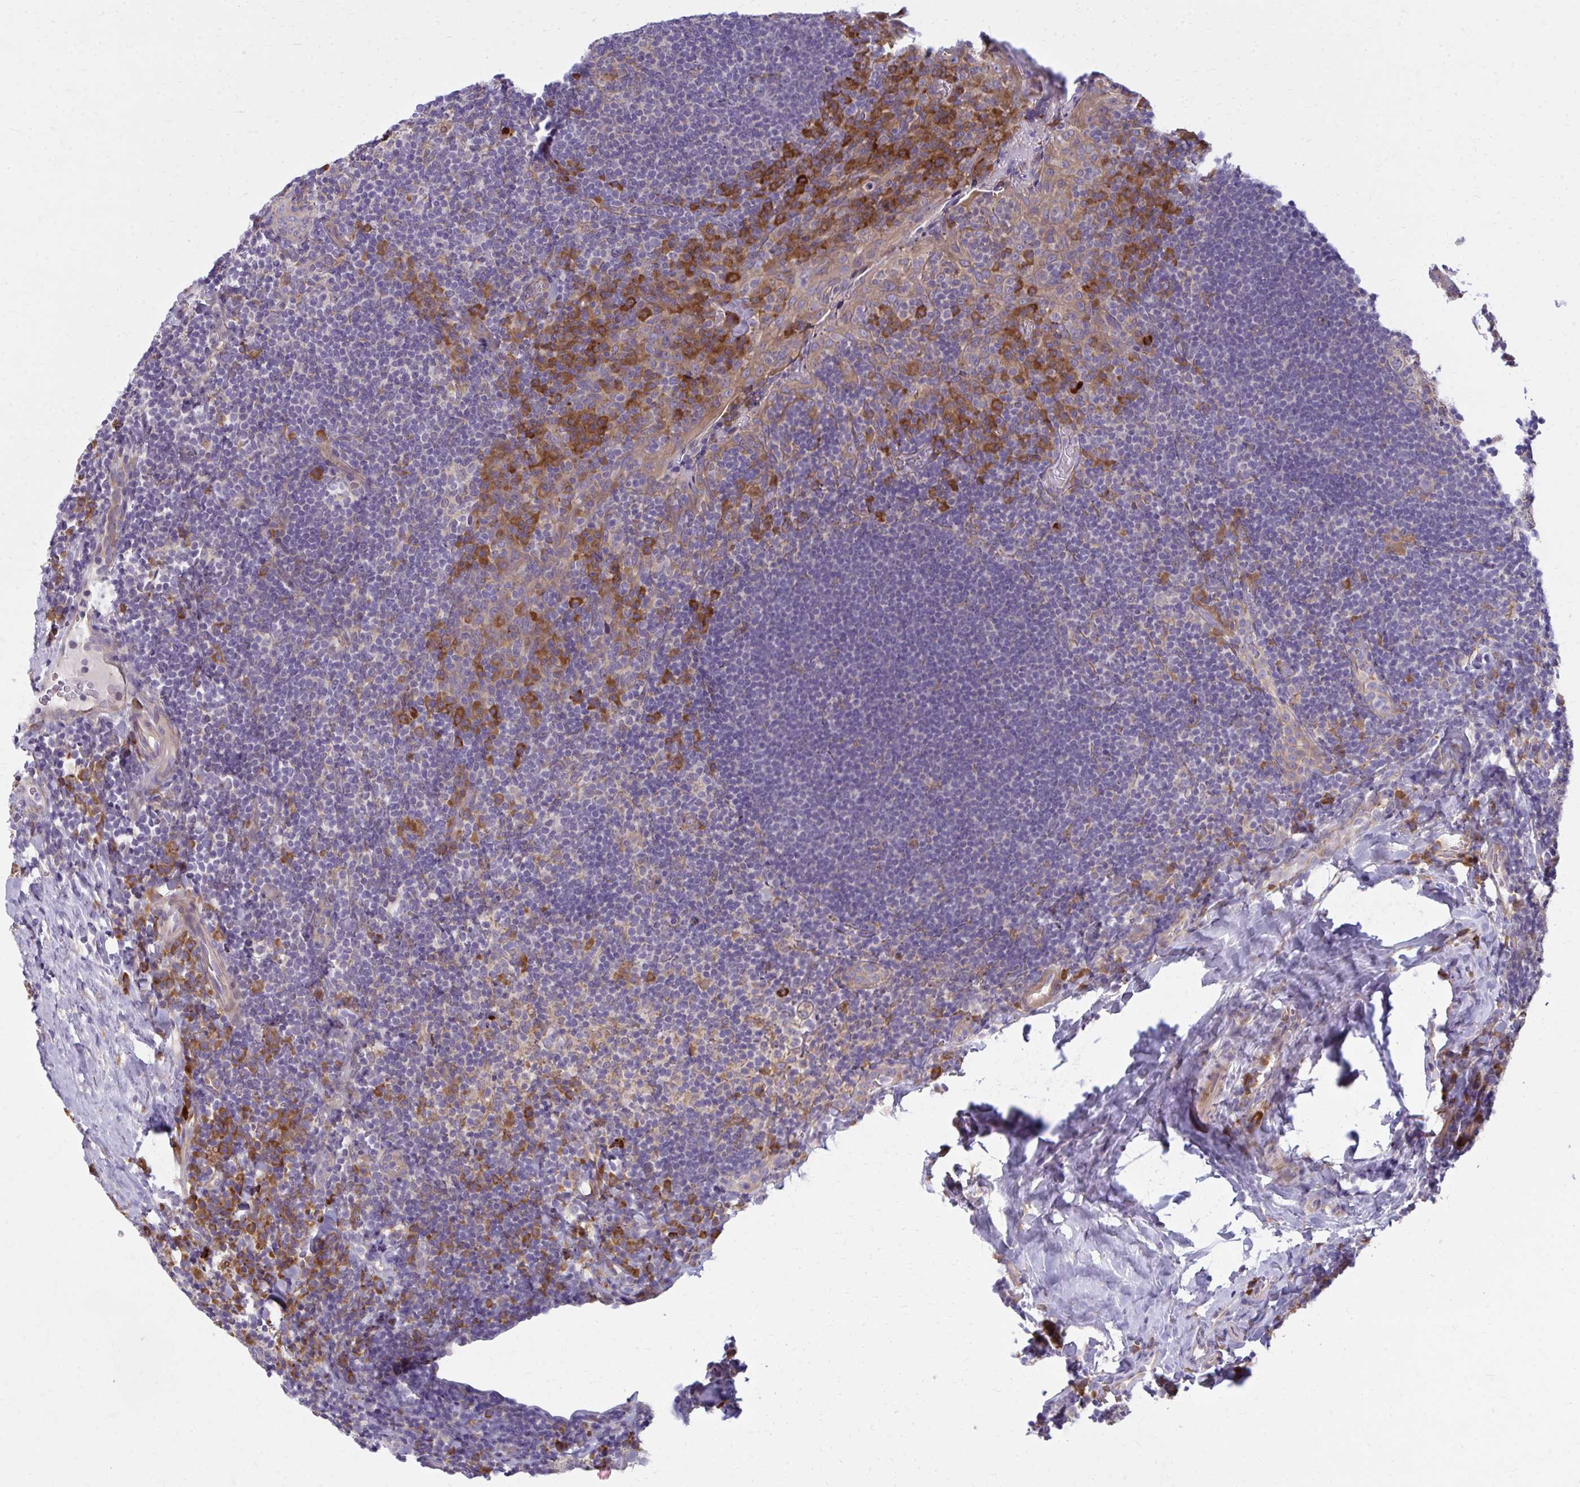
{"staining": {"intensity": "strong", "quantity": "<25%", "location": "cytoplasmic/membranous"}, "tissue": "tonsil", "cell_type": "Germinal center cells", "image_type": "normal", "snomed": [{"axis": "morphology", "description": "Normal tissue, NOS"}, {"axis": "topography", "description": "Tonsil"}], "caption": "A histopathology image showing strong cytoplasmic/membranous positivity in about <25% of germinal center cells in unremarkable tonsil, as visualized by brown immunohistochemical staining.", "gene": "CEMP1", "patient": {"sex": "male", "age": 17}}